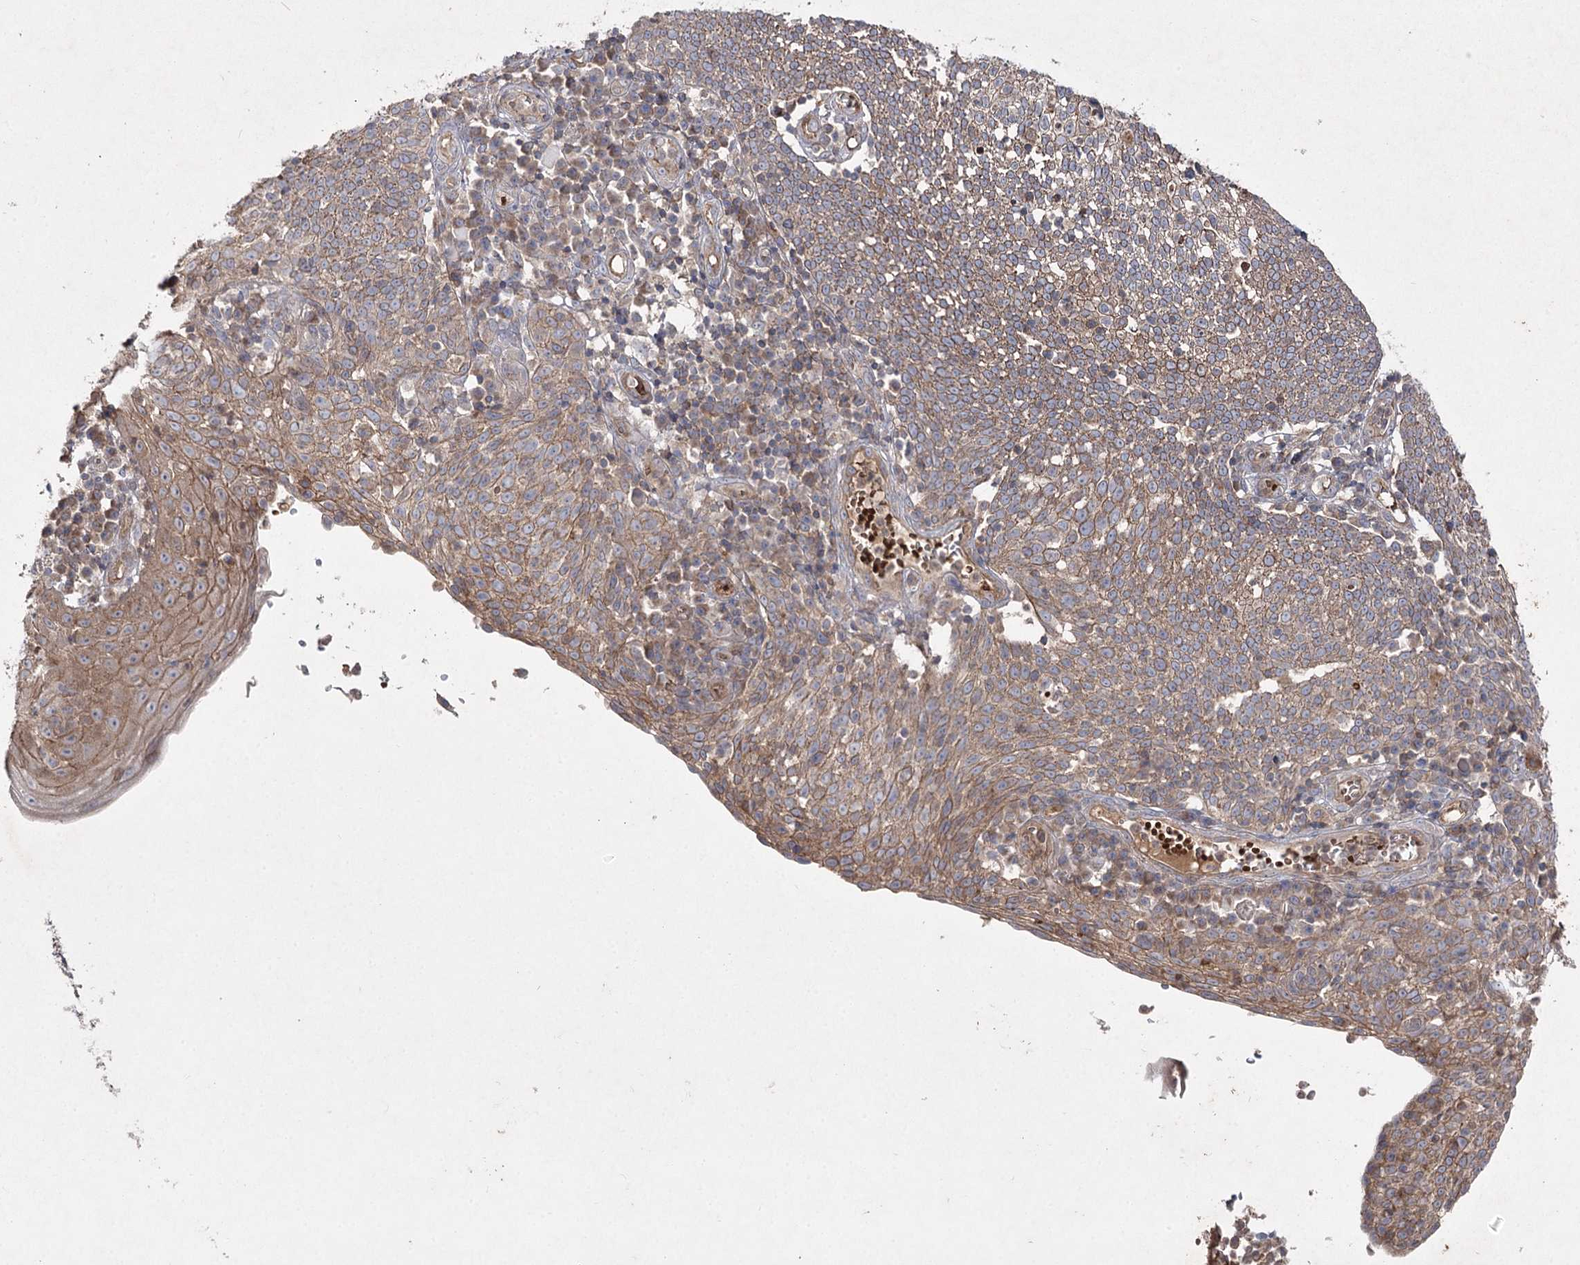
{"staining": {"intensity": "moderate", "quantity": ">75%", "location": "cytoplasmic/membranous"}, "tissue": "cervical cancer", "cell_type": "Tumor cells", "image_type": "cancer", "snomed": [{"axis": "morphology", "description": "Squamous cell carcinoma, NOS"}, {"axis": "topography", "description": "Cervix"}], "caption": "There is medium levels of moderate cytoplasmic/membranous staining in tumor cells of squamous cell carcinoma (cervical), as demonstrated by immunohistochemical staining (brown color).", "gene": "KIAA0825", "patient": {"sex": "female", "age": 34}}